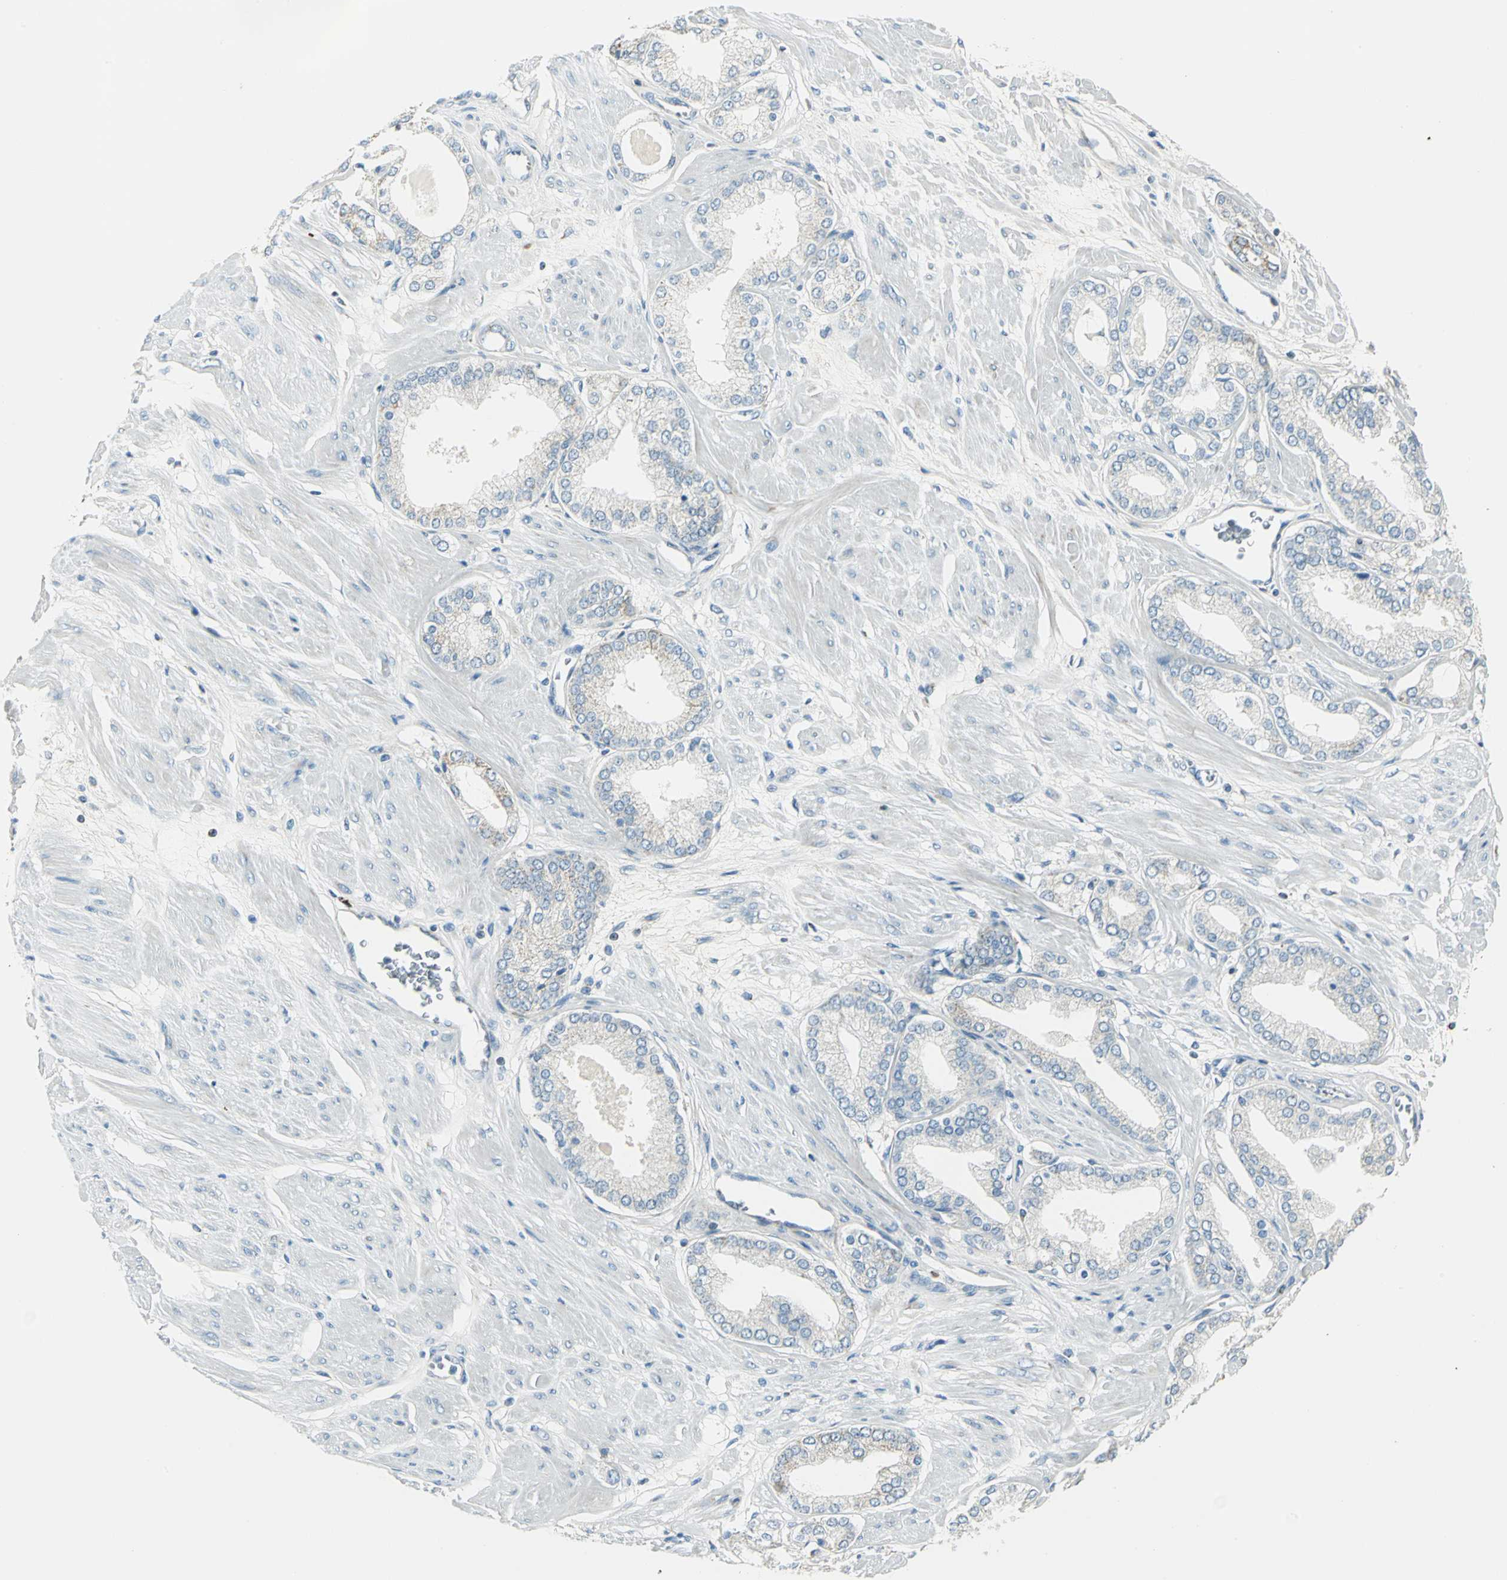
{"staining": {"intensity": "weak", "quantity": "<25%", "location": "cytoplasmic/membranous"}, "tissue": "prostate cancer", "cell_type": "Tumor cells", "image_type": "cancer", "snomed": [{"axis": "morphology", "description": "Adenocarcinoma, High grade"}, {"axis": "topography", "description": "Prostate"}], "caption": "There is no significant staining in tumor cells of high-grade adenocarcinoma (prostate). (DAB immunohistochemistry with hematoxylin counter stain).", "gene": "ACADM", "patient": {"sex": "male", "age": 61}}